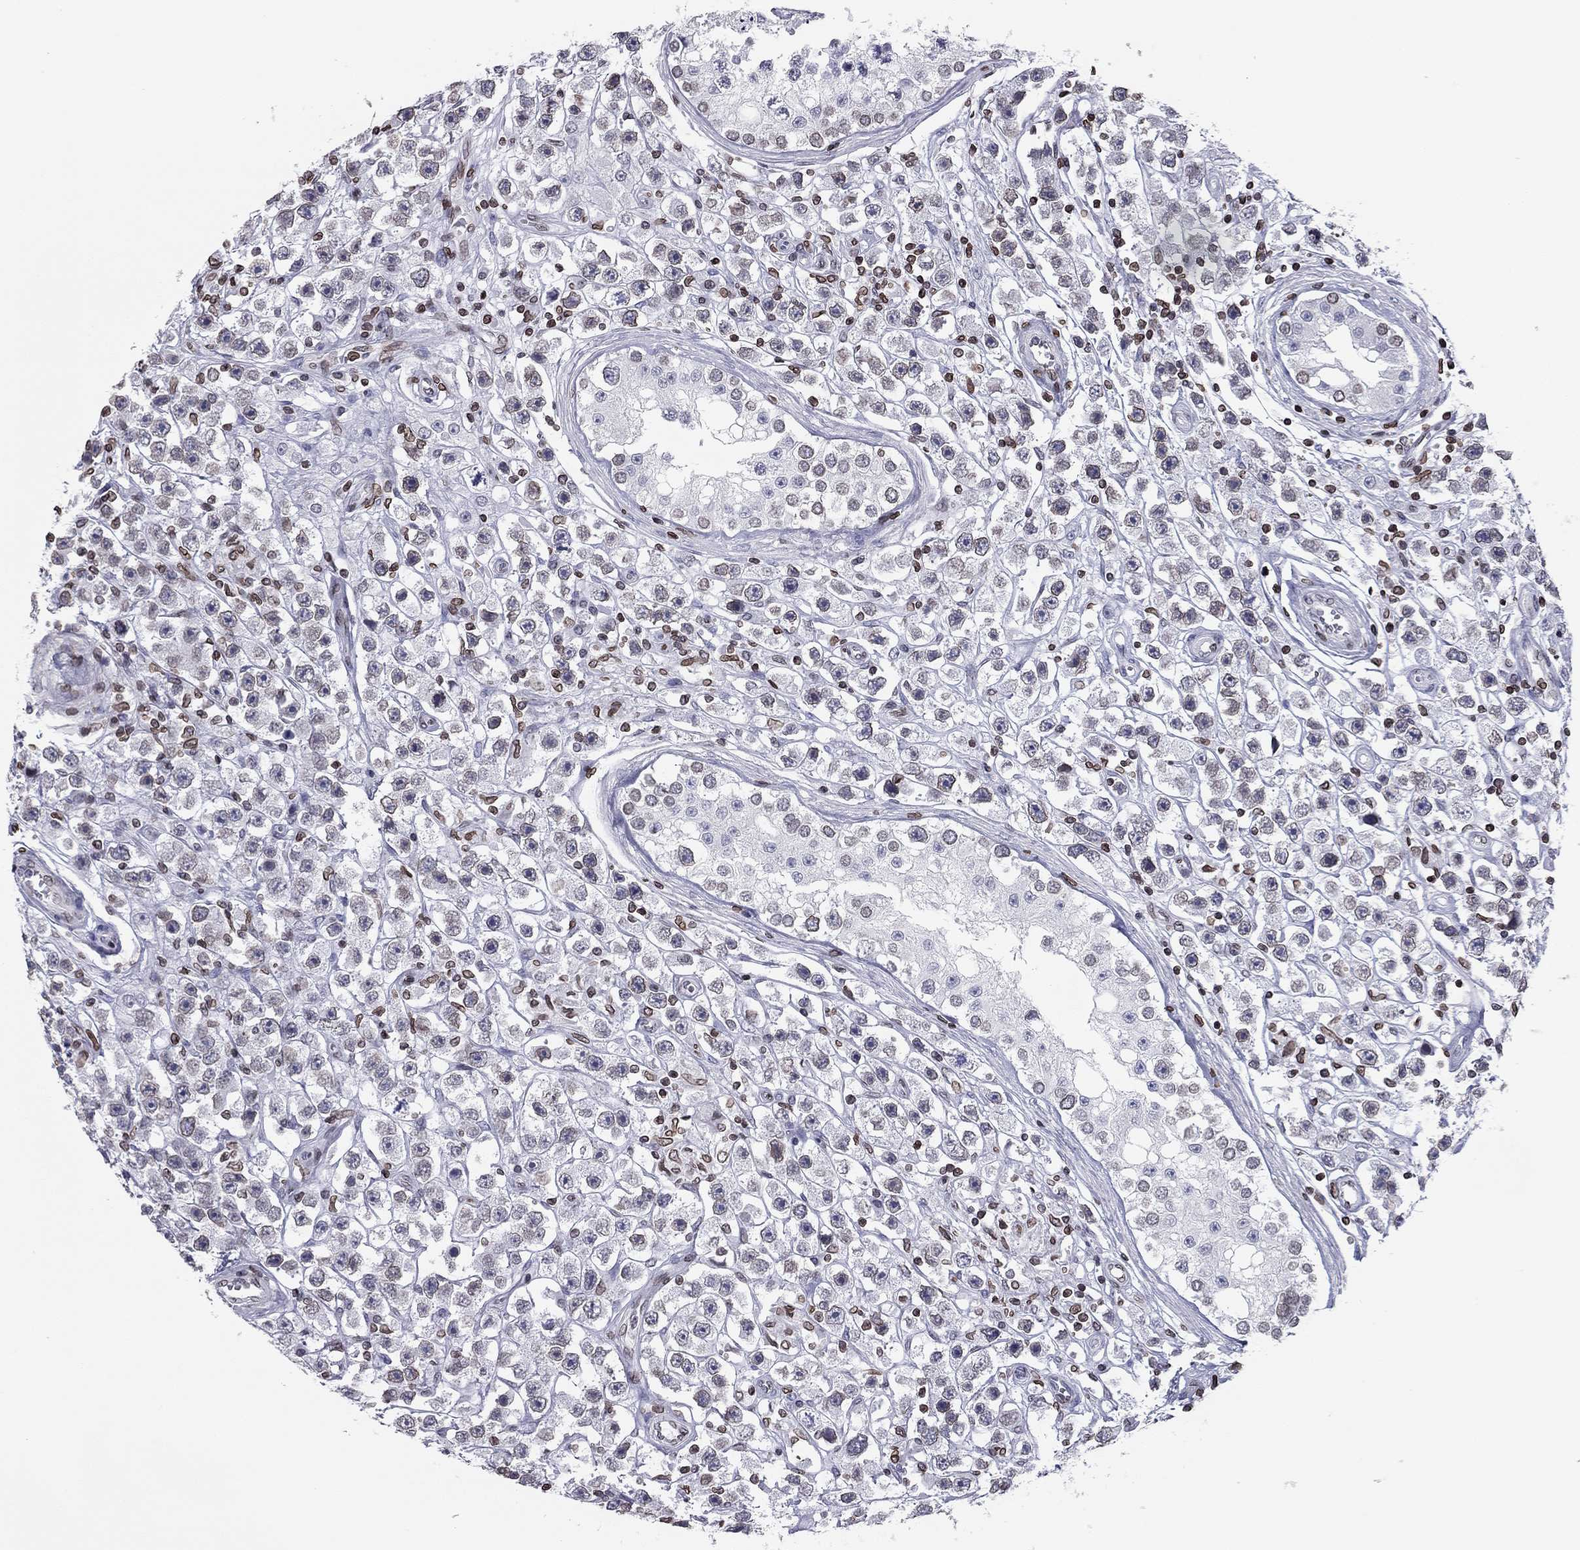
{"staining": {"intensity": "weak", "quantity": "<25%", "location": "cytoplasmic/membranous,nuclear"}, "tissue": "testis cancer", "cell_type": "Tumor cells", "image_type": "cancer", "snomed": [{"axis": "morphology", "description": "Seminoma, NOS"}, {"axis": "topography", "description": "Testis"}], "caption": "There is no significant expression in tumor cells of testis cancer (seminoma).", "gene": "ESPL1", "patient": {"sex": "male", "age": 45}}